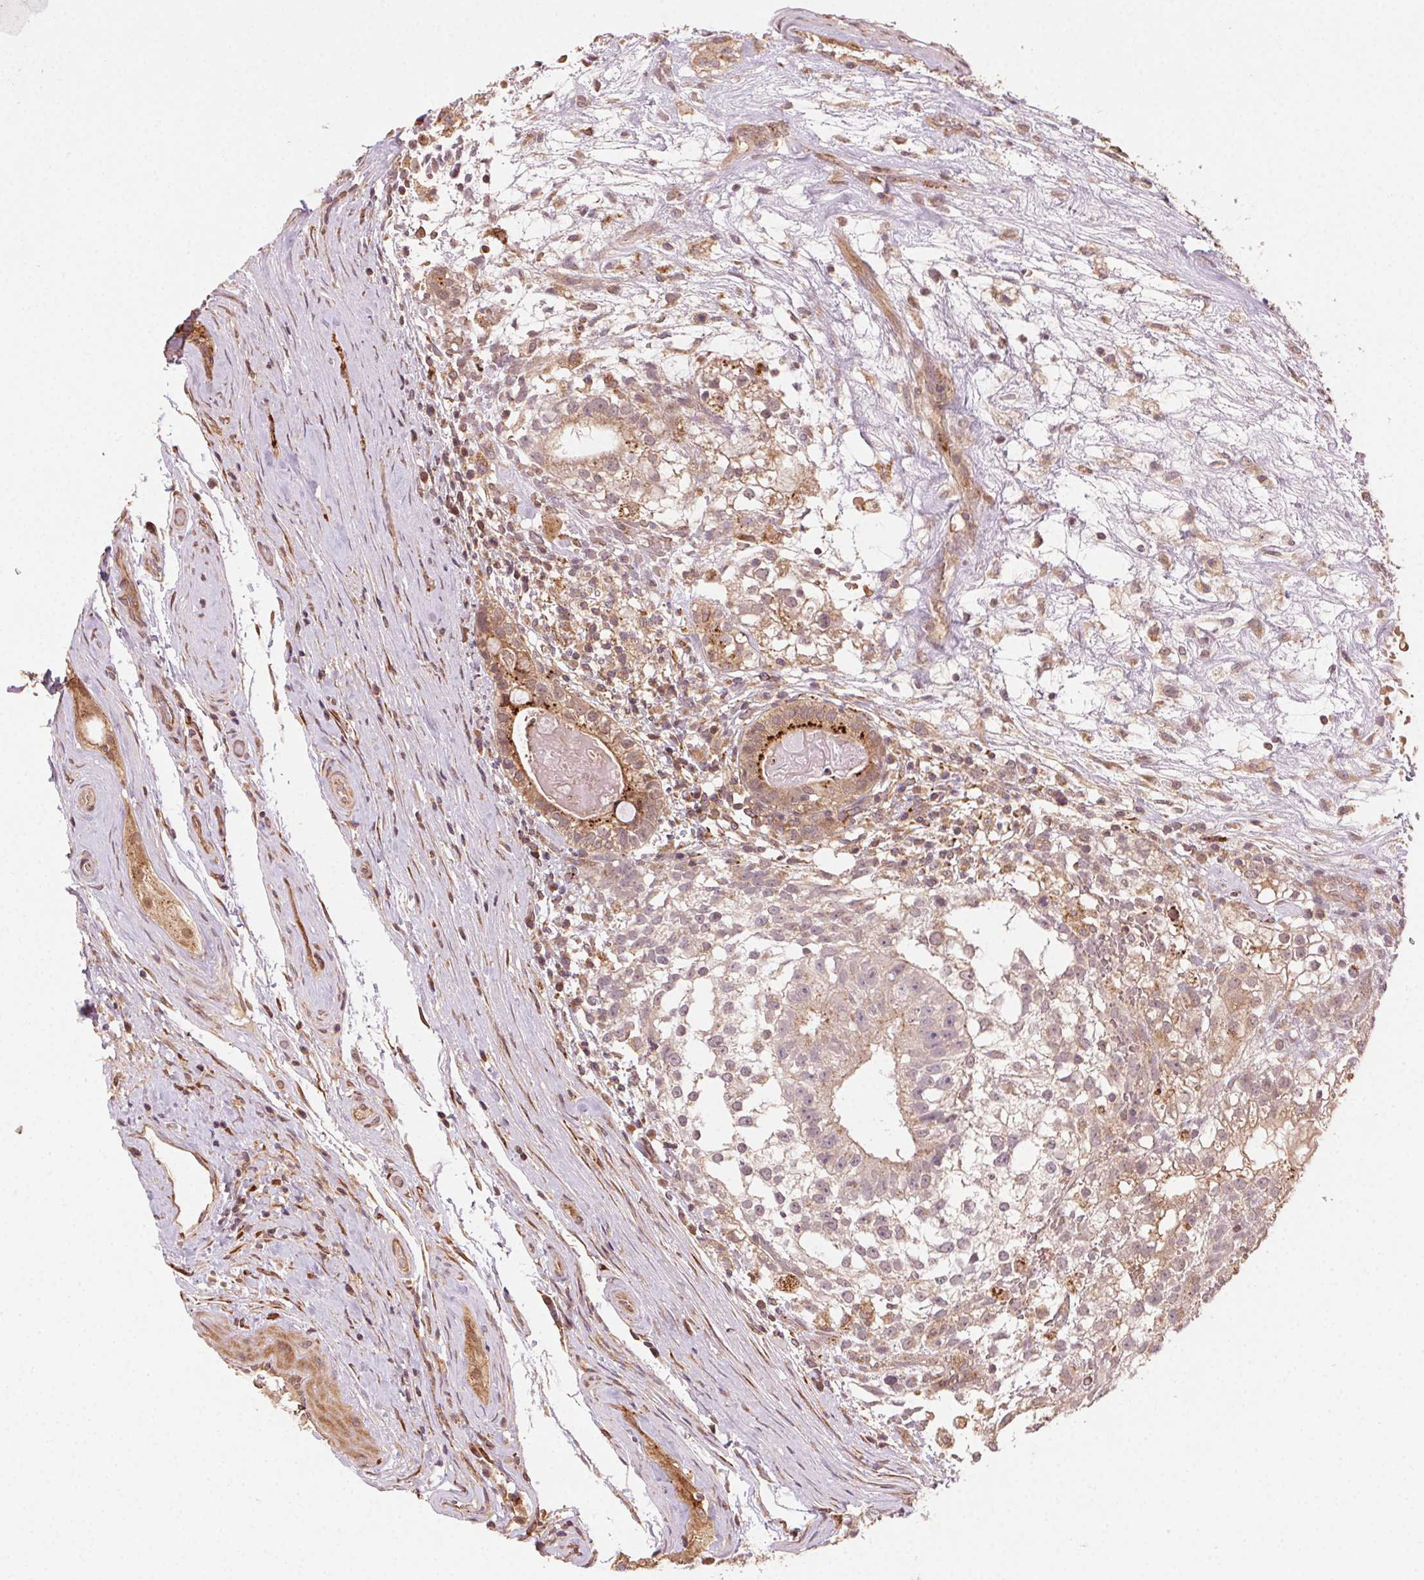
{"staining": {"intensity": "moderate", "quantity": ">75%", "location": "cytoplasmic/membranous"}, "tissue": "testis cancer", "cell_type": "Tumor cells", "image_type": "cancer", "snomed": [{"axis": "morphology", "description": "Seminoma, NOS"}, {"axis": "morphology", "description": "Carcinoma, Embryonal, NOS"}, {"axis": "topography", "description": "Testis"}], "caption": "Tumor cells exhibit moderate cytoplasmic/membranous staining in about >75% of cells in testis seminoma. (Brightfield microscopy of DAB IHC at high magnification).", "gene": "KLHL15", "patient": {"sex": "male", "age": 41}}